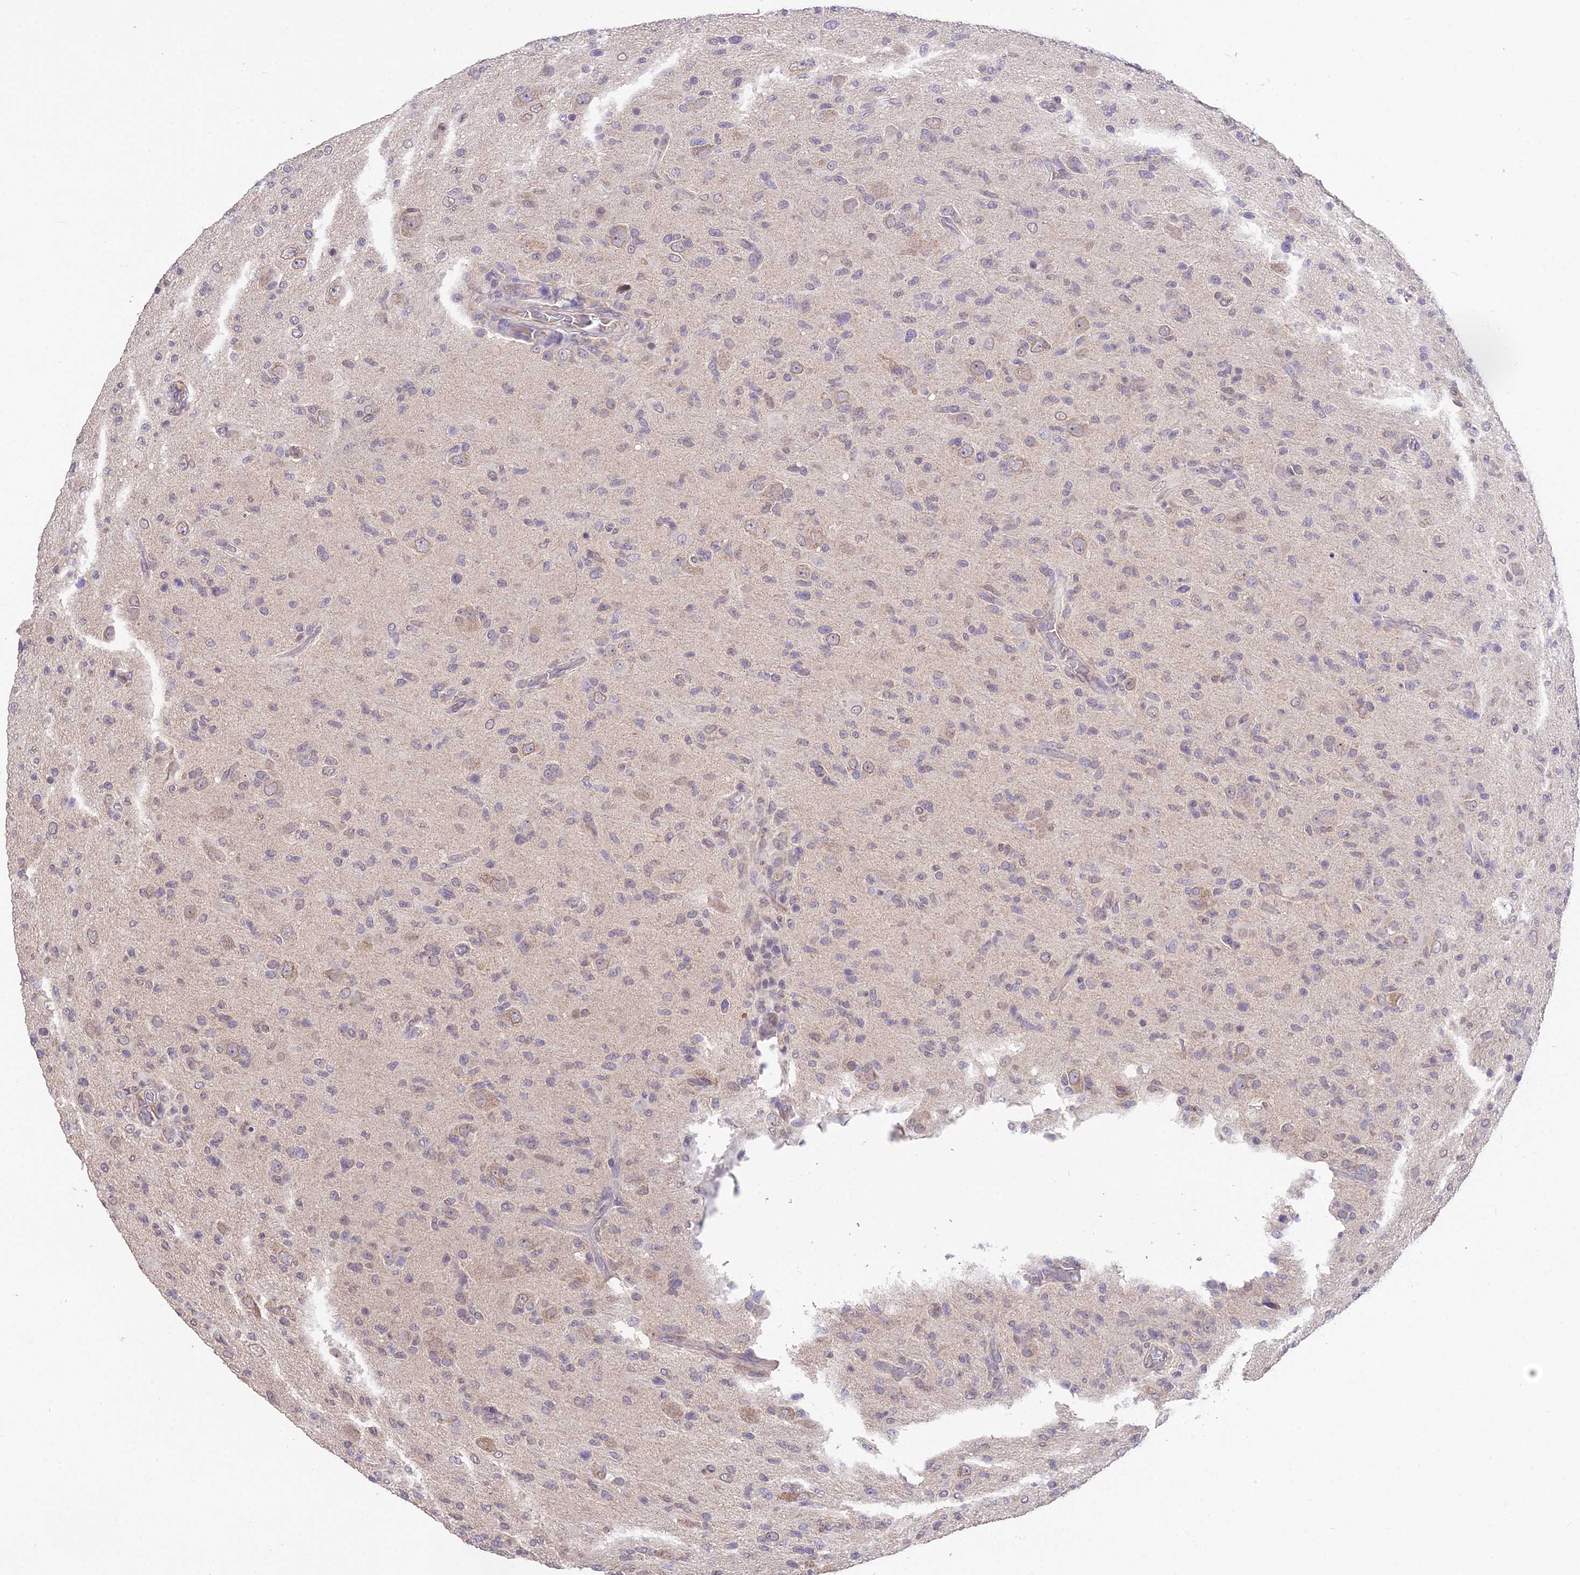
{"staining": {"intensity": "negative", "quantity": "none", "location": "none"}, "tissue": "glioma", "cell_type": "Tumor cells", "image_type": "cancer", "snomed": [{"axis": "morphology", "description": "Glioma, malignant, High grade"}, {"axis": "topography", "description": "Brain"}], "caption": "The immunohistochemistry (IHC) photomicrograph has no significant staining in tumor cells of glioma tissue.", "gene": "PGK1", "patient": {"sex": "female", "age": 57}}